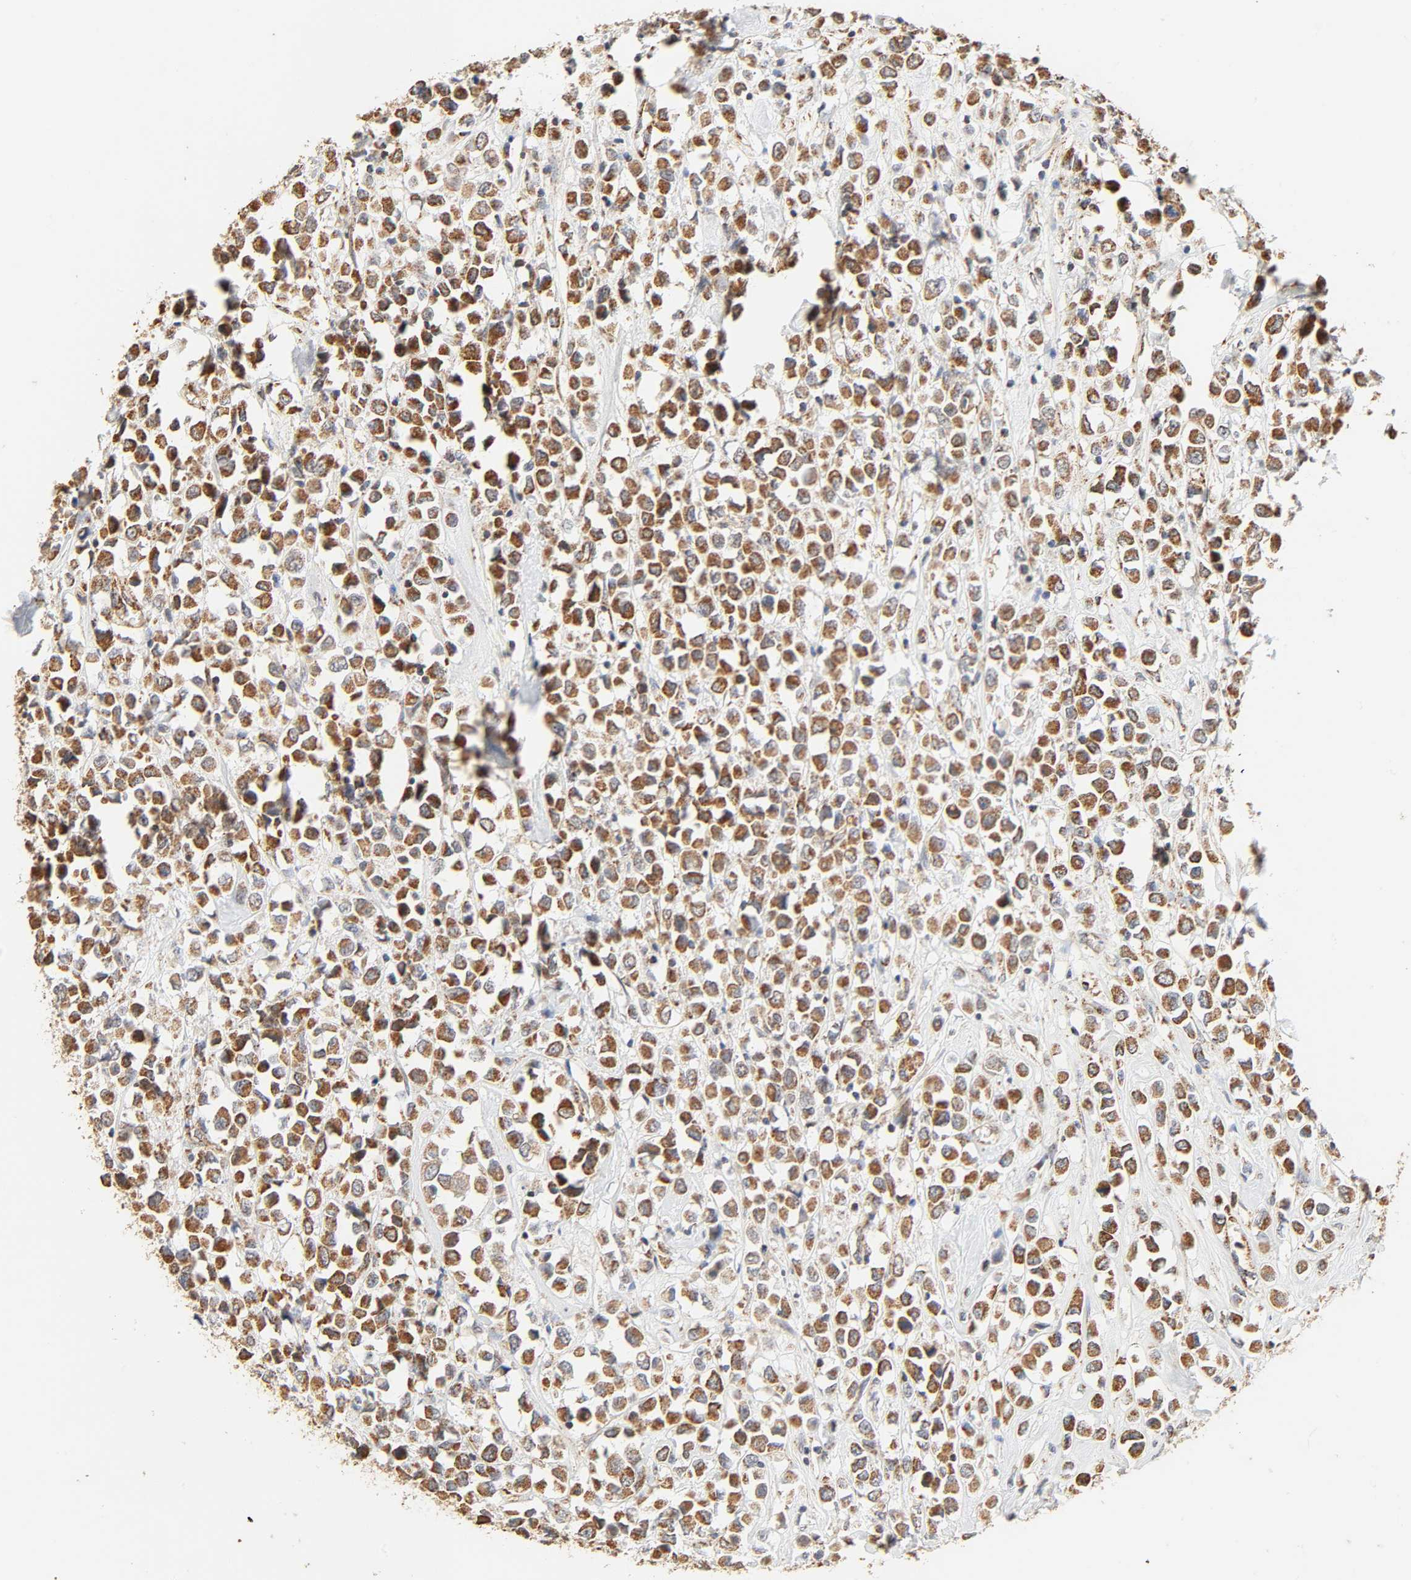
{"staining": {"intensity": "moderate", "quantity": ">75%", "location": "cytoplasmic/membranous"}, "tissue": "breast cancer", "cell_type": "Tumor cells", "image_type": "cancer", "snomed": [{"axis": "morphology", "description": "Duct carcinoma"}, {"axis": "topography", "description": "Breast"}], "caption": "Immunohistochemical staining of intraductal carcinoma (breast) reveals medium levels of moderate cytoplasmic/membranous expression in approximately >75% of tumor cells.", "gene": "ZMAT5", "patient": {"sex": "female", "age": 61}}